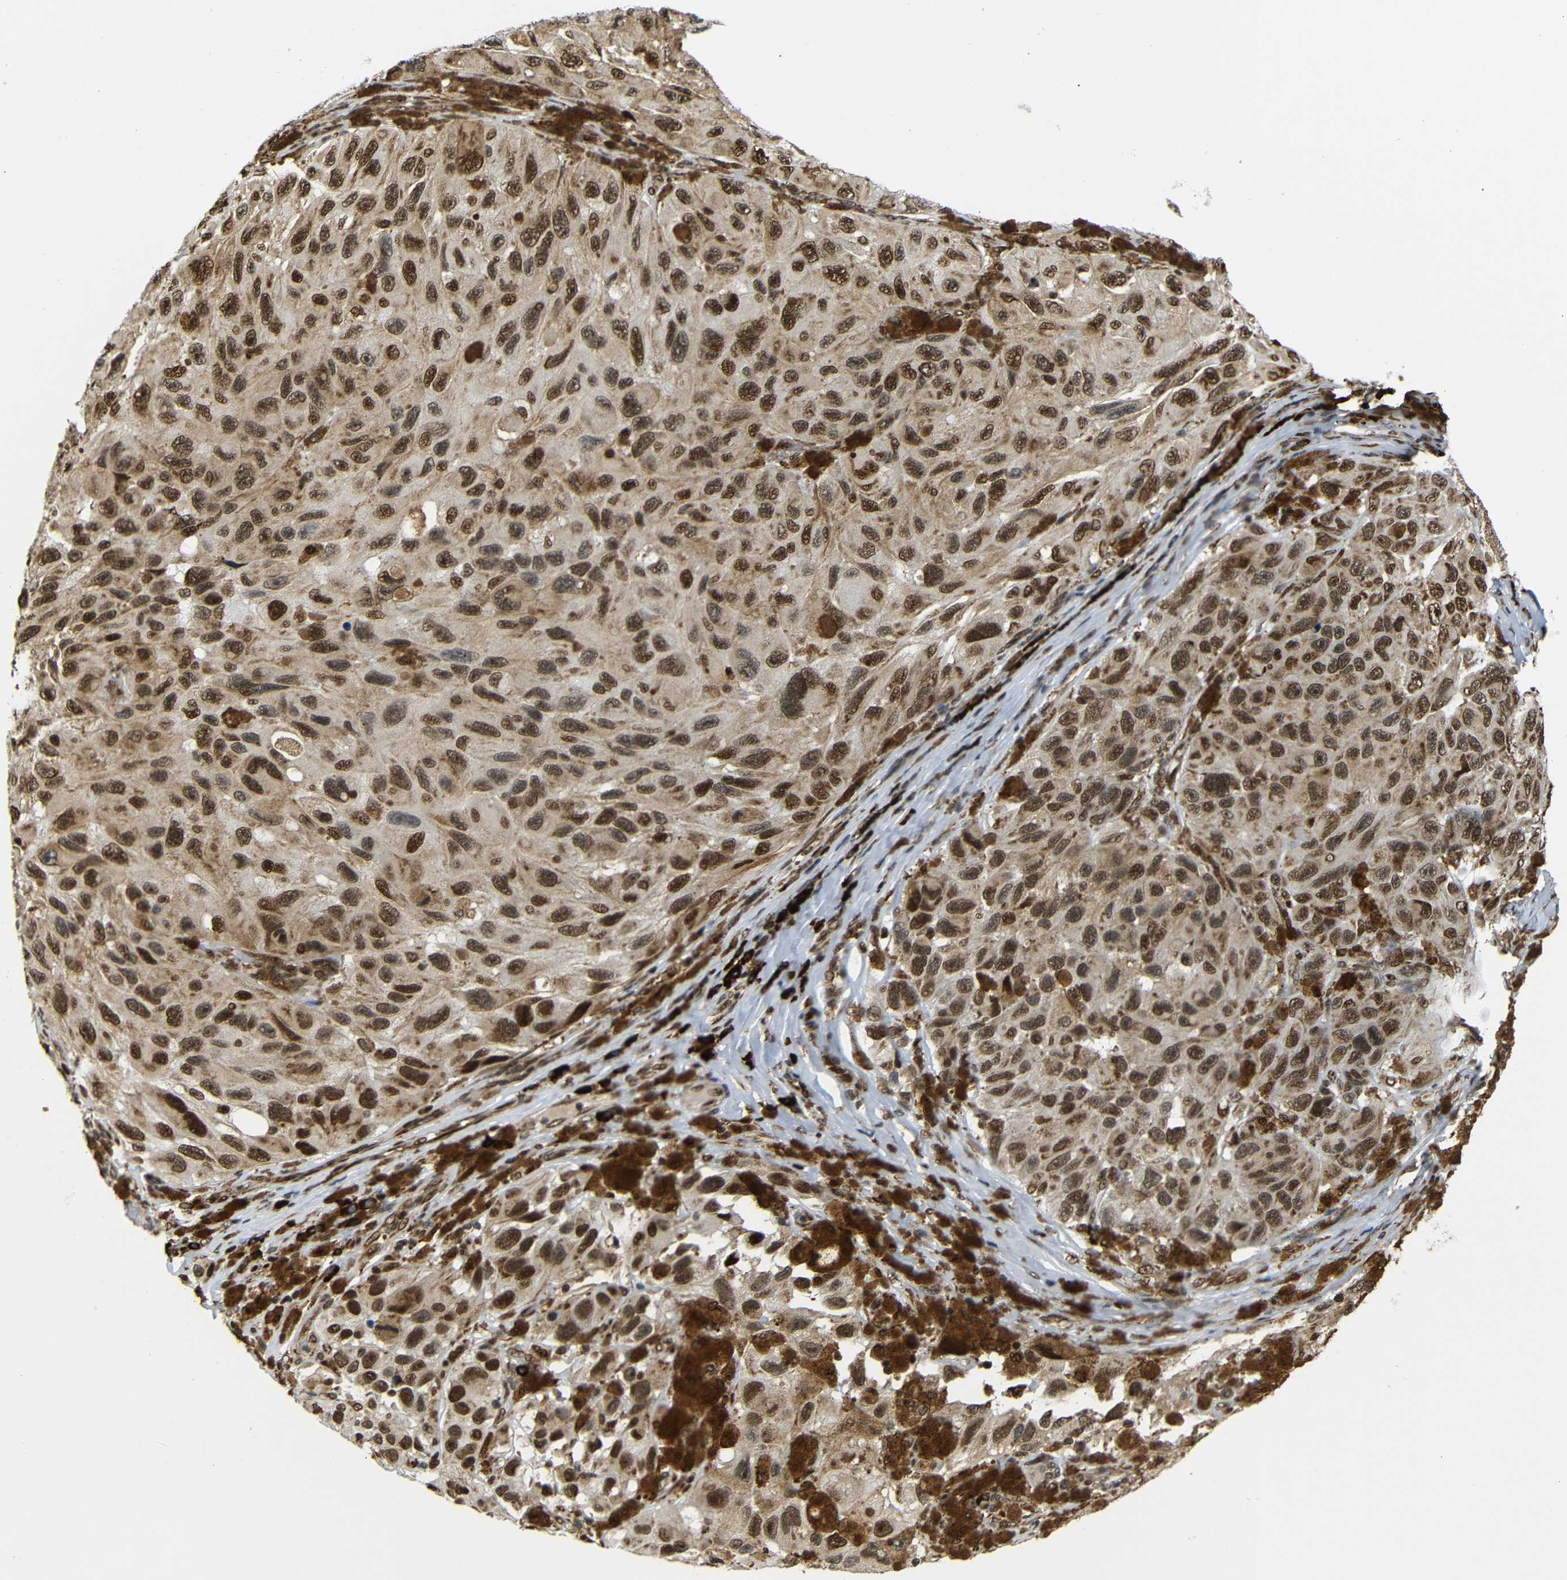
{"staining": {"intensity": "moderate", "quantity": ">75%", "location": "cytoplasmic/membranous,nuclear"}, "tissue": "melanoma", "cell_type": "Tumor cells", "image_type": "cancer", "snomed": [{"axis": "morphology", "description": "Malignant melanoma, NOS"}, {"axis": "topography", "description": "Skin"}], "caption": "This image displays immunohistochemistry (IHC) staining of human melanoma, with medium moderate cytoplasmic/membranous and nuclear expression in about >75% of tumor cells.", "gene": "SPCS2", "patient": {"sex": "female", "age": 73}}